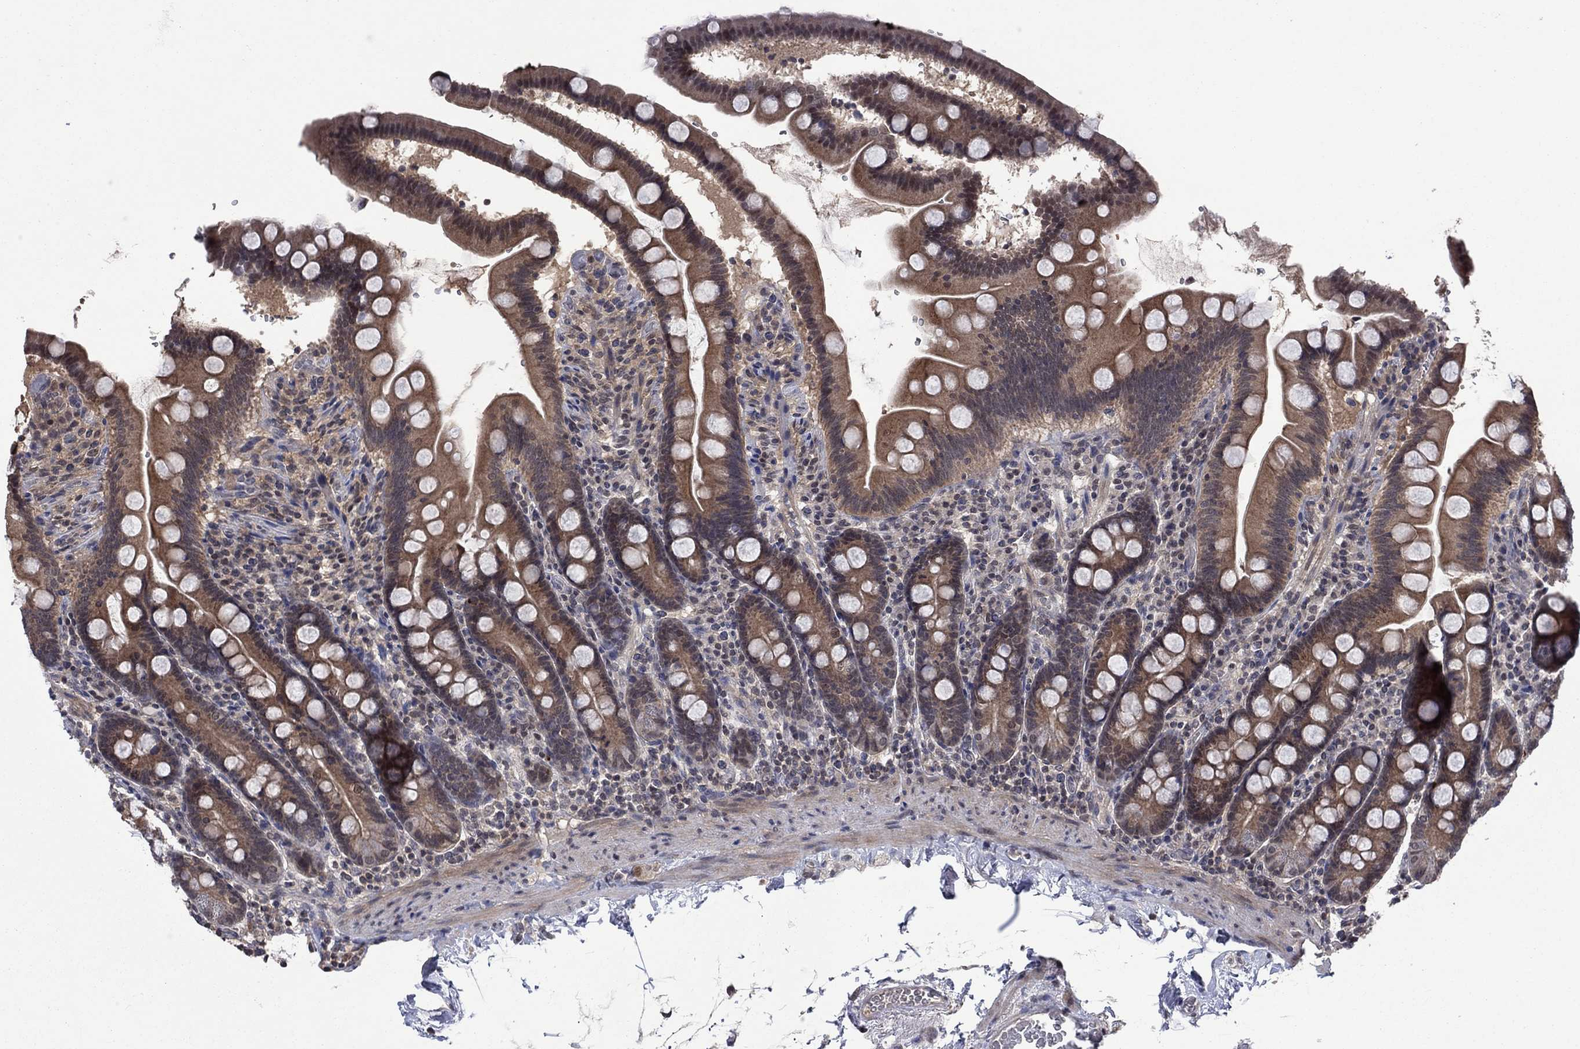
{"staining": {"intensity": "moderate", "quantity": ">75%", "location": "cytoplasmic/membranous"}, "tissue": "duodenum", "cell_type": "Glandular cells", "image_type": "normal", "snomed": [{"axis": "morphology", "description": "Normal tissue, NOS"}, {"axis": "topography", "description": "Duodenum"}], "caption": "Benign duodenum displays moderate cytoplasmic/membranous staining in about >75% of glandular cells, visualized by immunohistochemistry. The protein of interest is shown in brown color, while the nuclei are stained blue.", "gene": "IAH1", "patient": {"sex": "male", "age": 59}}